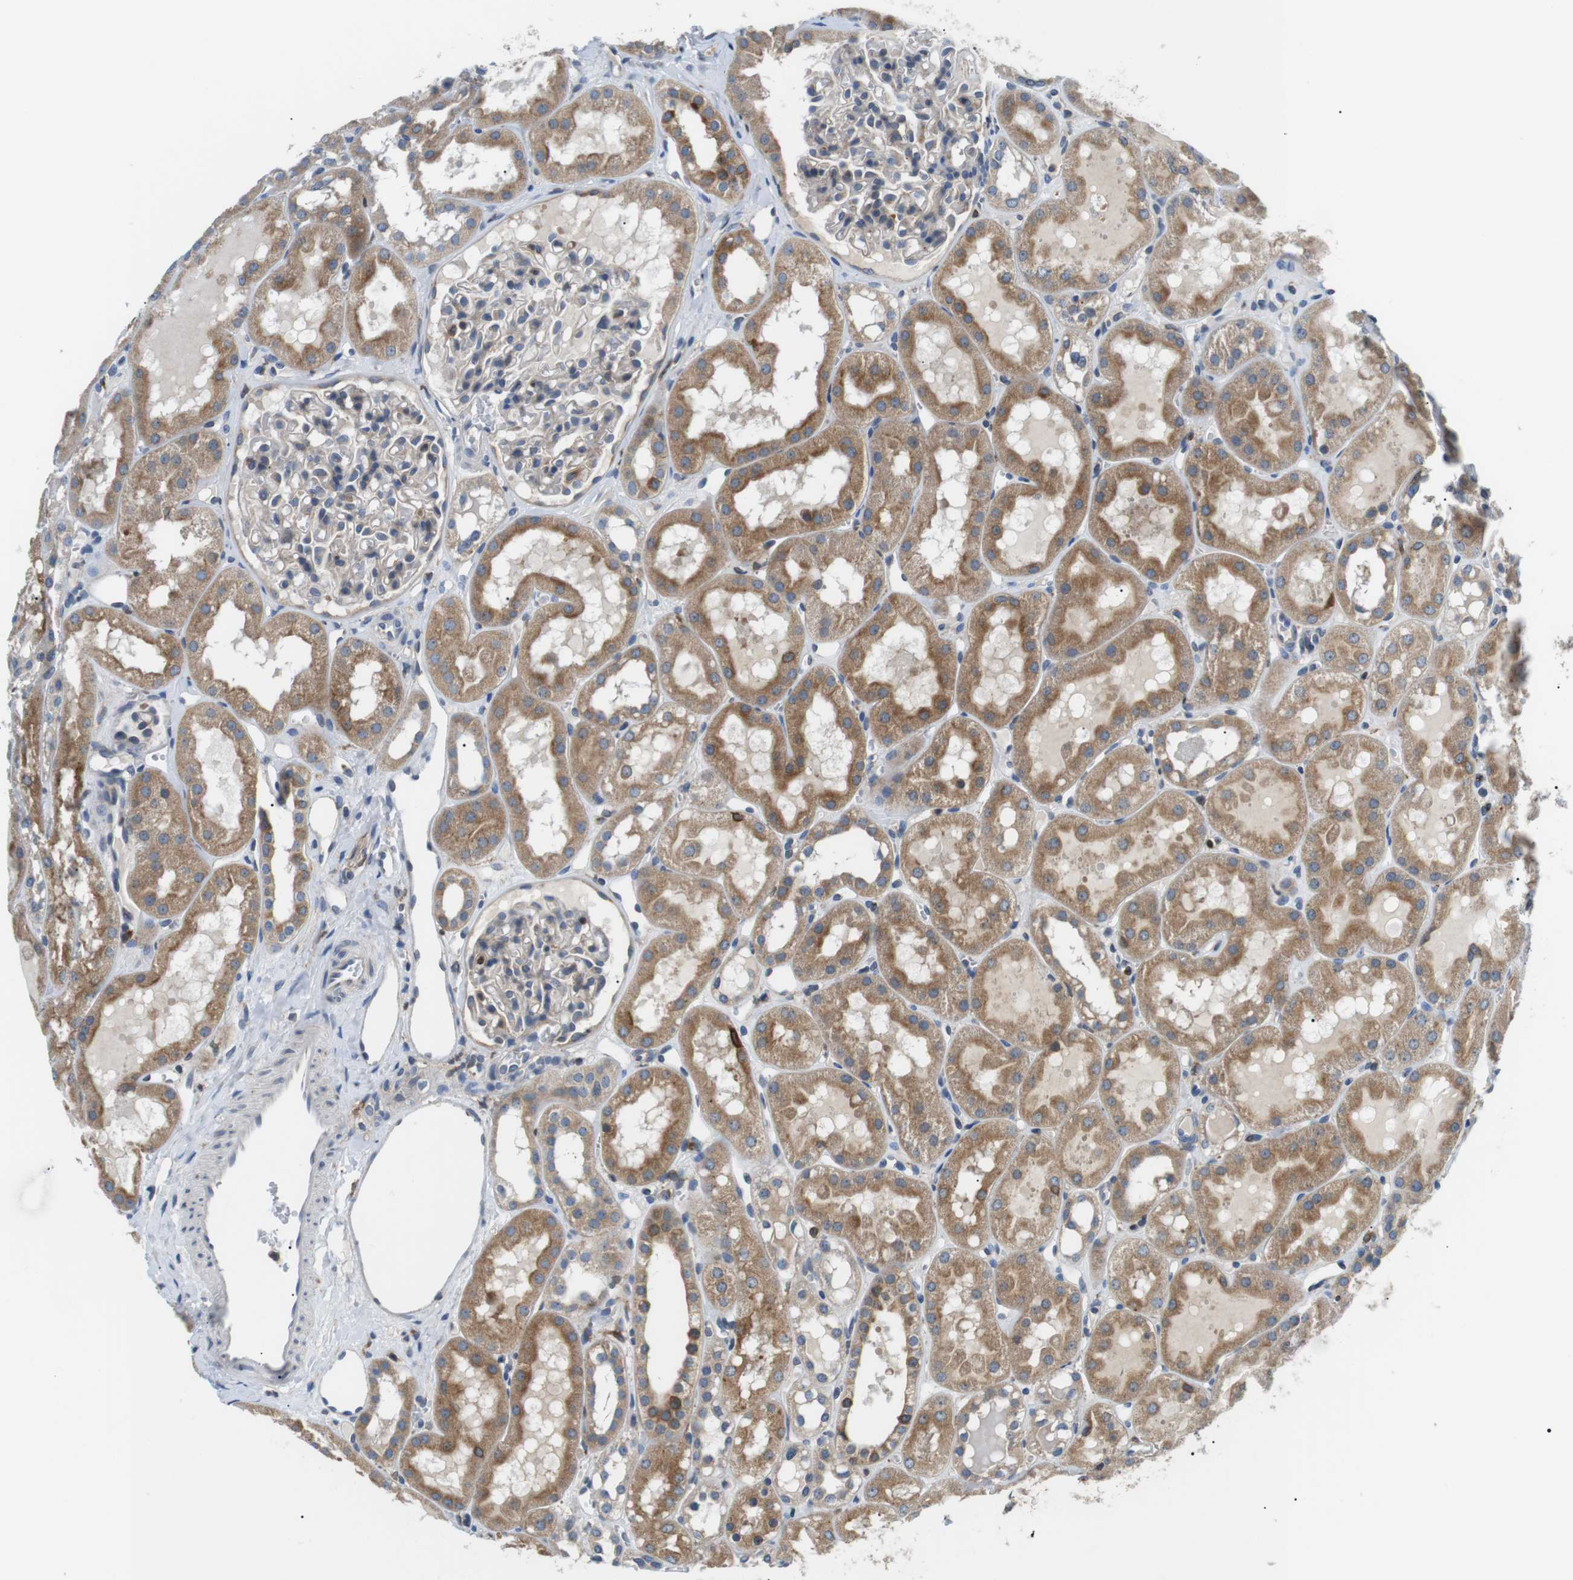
{"staining": {"intensity": "negative", "quantity": "none", "location": "none"}, "tissue": "kidney", "cell_type": "Cells in glomeruli", "image_type": "normal", "snomed": [{"axis": "morphology", "description": "Normal tissue, NOS"}, {"axis": "topography", "description": "Kidney"}, {"axis": "topography", "description": "Urinary bladder"}], "caption": "DAB (3,3'-diaminobenzidine) immunohistochemical staining of normal human kidney demonstrates no significant positivity in cells in glomeruli. Brightfield microscopy of IHC stained with DAB (3,3'-diaminobenzidine) (brown) and hematoxylin (blue), captured at high magnification.", "gene": "RAB9A", "patient": {"sex": "male", "age": 16}}